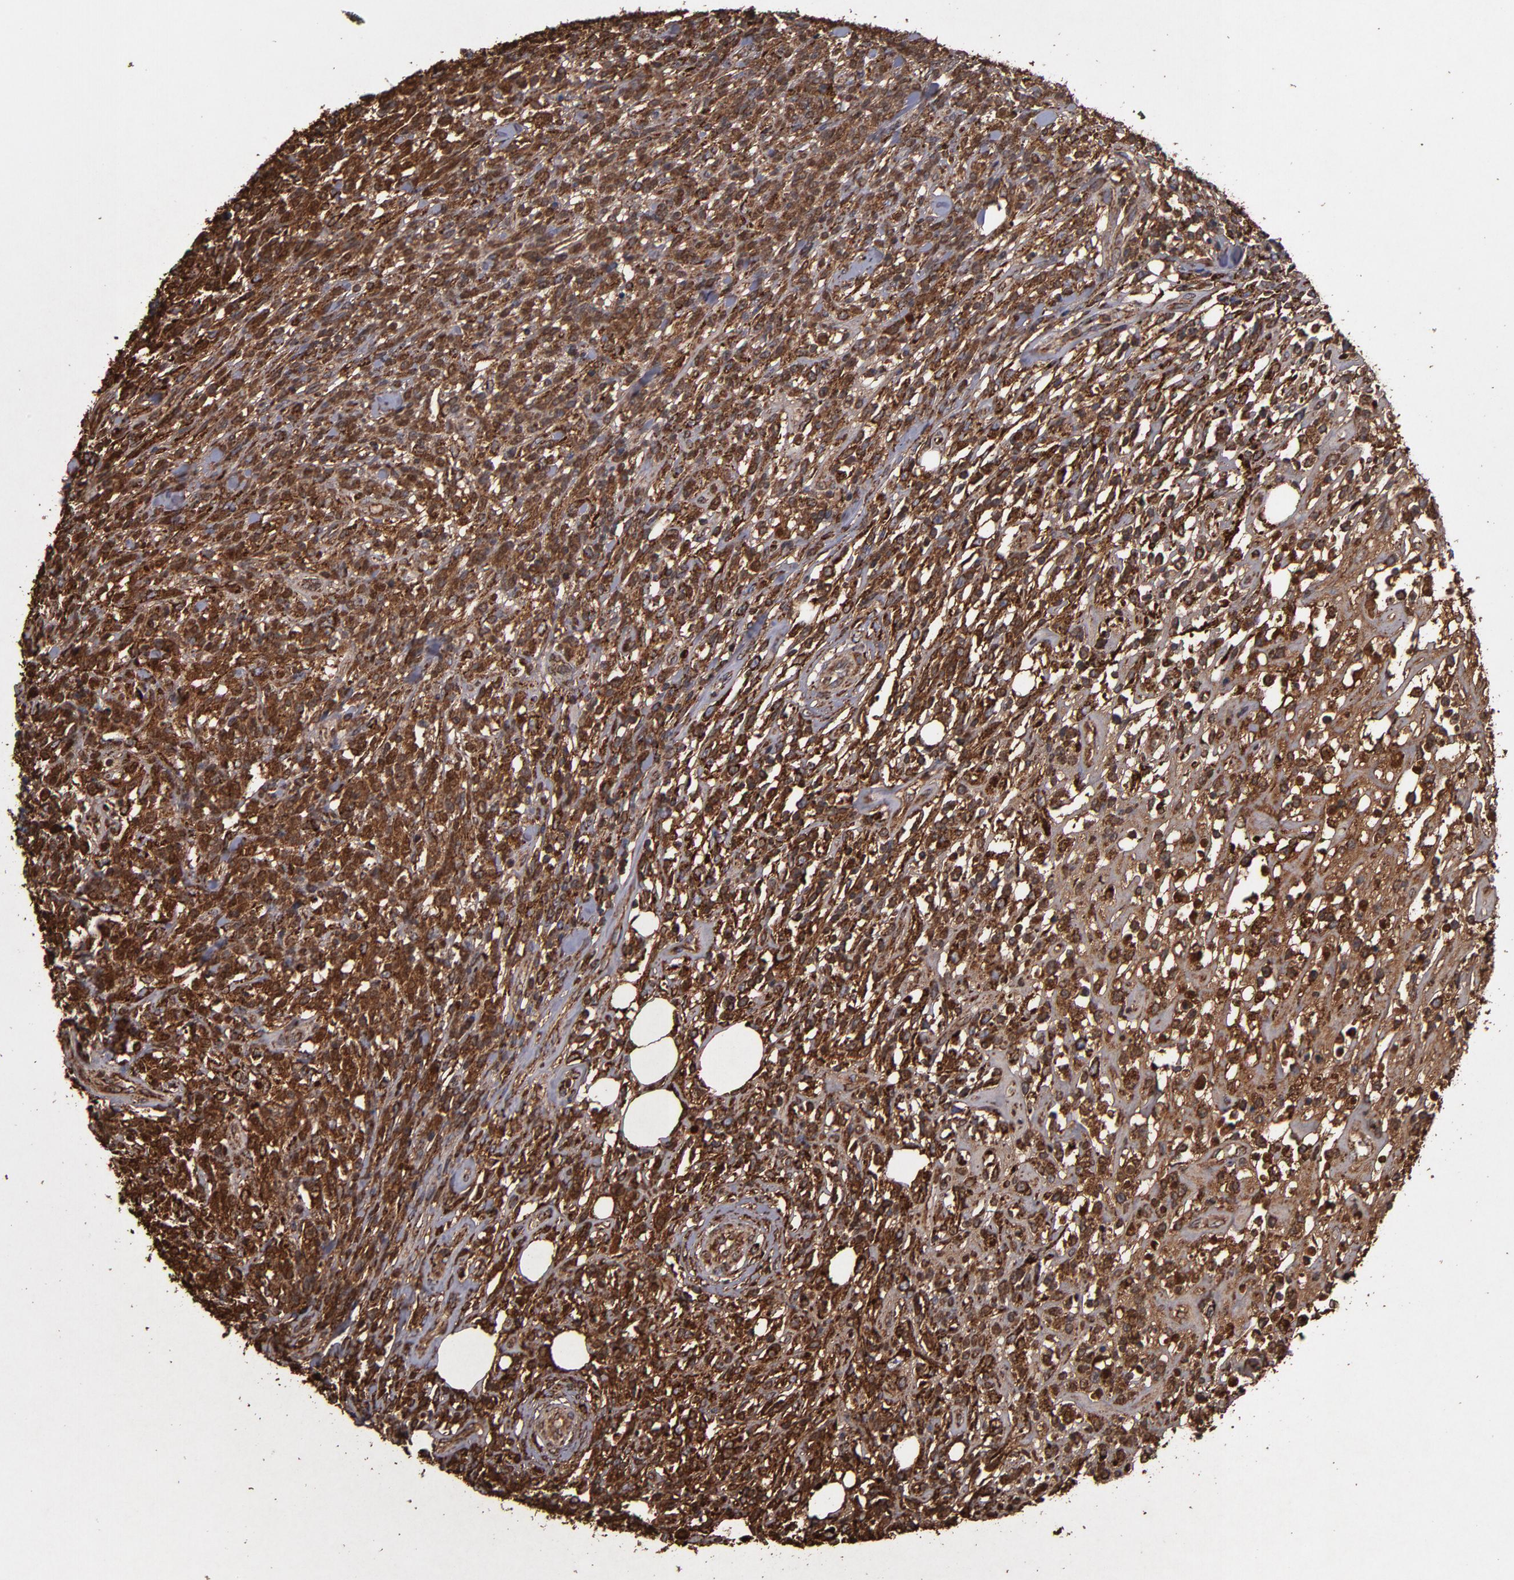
{"staining": {"intensity": "strong", "quantity": ">75%", "location": "cytoplasmic/membranous"}, "tissue": "lymphoma", "cell_type": "Tumor cells", "image_type": "cancer", "snomed": [{"axis": "morphology", "description": "Malignant lymphoma, non-Hodgkin's type, High grade"}, {"axis": "topography", "description": "Lymph node"}], "caption": "High-power microscopy captured an immunohistochemistry (IHC) histopathology image of high-grade malignant lymphoma, non-Hodgkin's type, revealing strong cytoplasmic/membranous expression in about >75% of tumor cells. Nuclei are stained in blue.", "gene": "SOD2", "patient": {"sex": "female", "age": 73}}